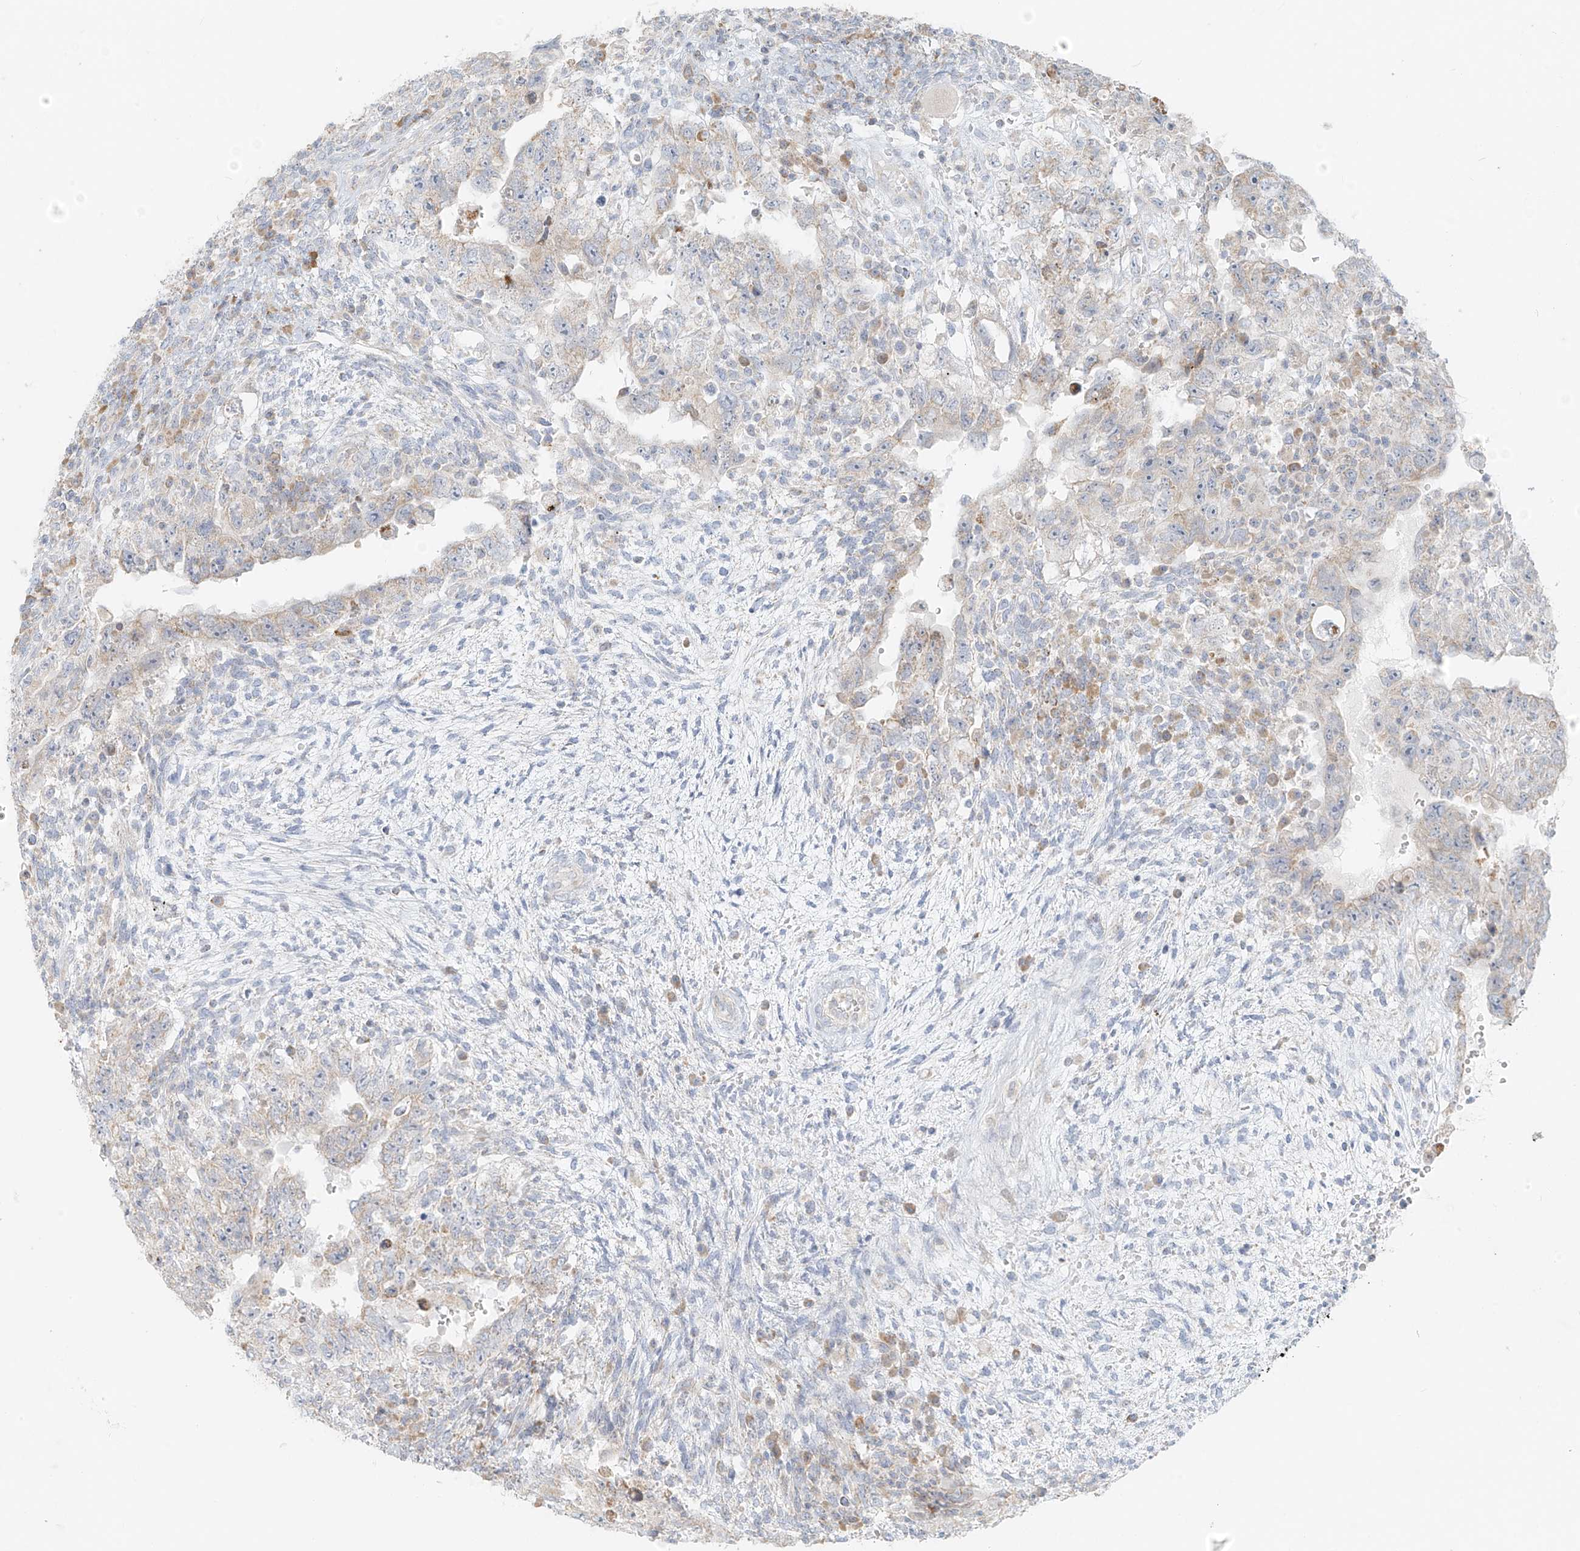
{"staining": {"intensity": "negative", "quantity": "none", "location": "none"}, "tissue": "testis cancer", "cell_type": "Tumor cells", "image_type": "cancer", "snomed": [{"axis": "morphology", "description": "Carcinoma, Embryonal, NOS"}, {"axis": "topography", "description": "Testis"}], "caption": "A histopathology image of human testis embryonal carcinoma is negative for staining in tumor cells. The staining was performed using DAB (3,3'-diaminobenzidine) to visualize the protein expression in brown, while the nuclei were stained in blue with hematoxylin (Magnification: 20x).", "gene": "UST", "patient": {"sex": "male", "age": 26}}